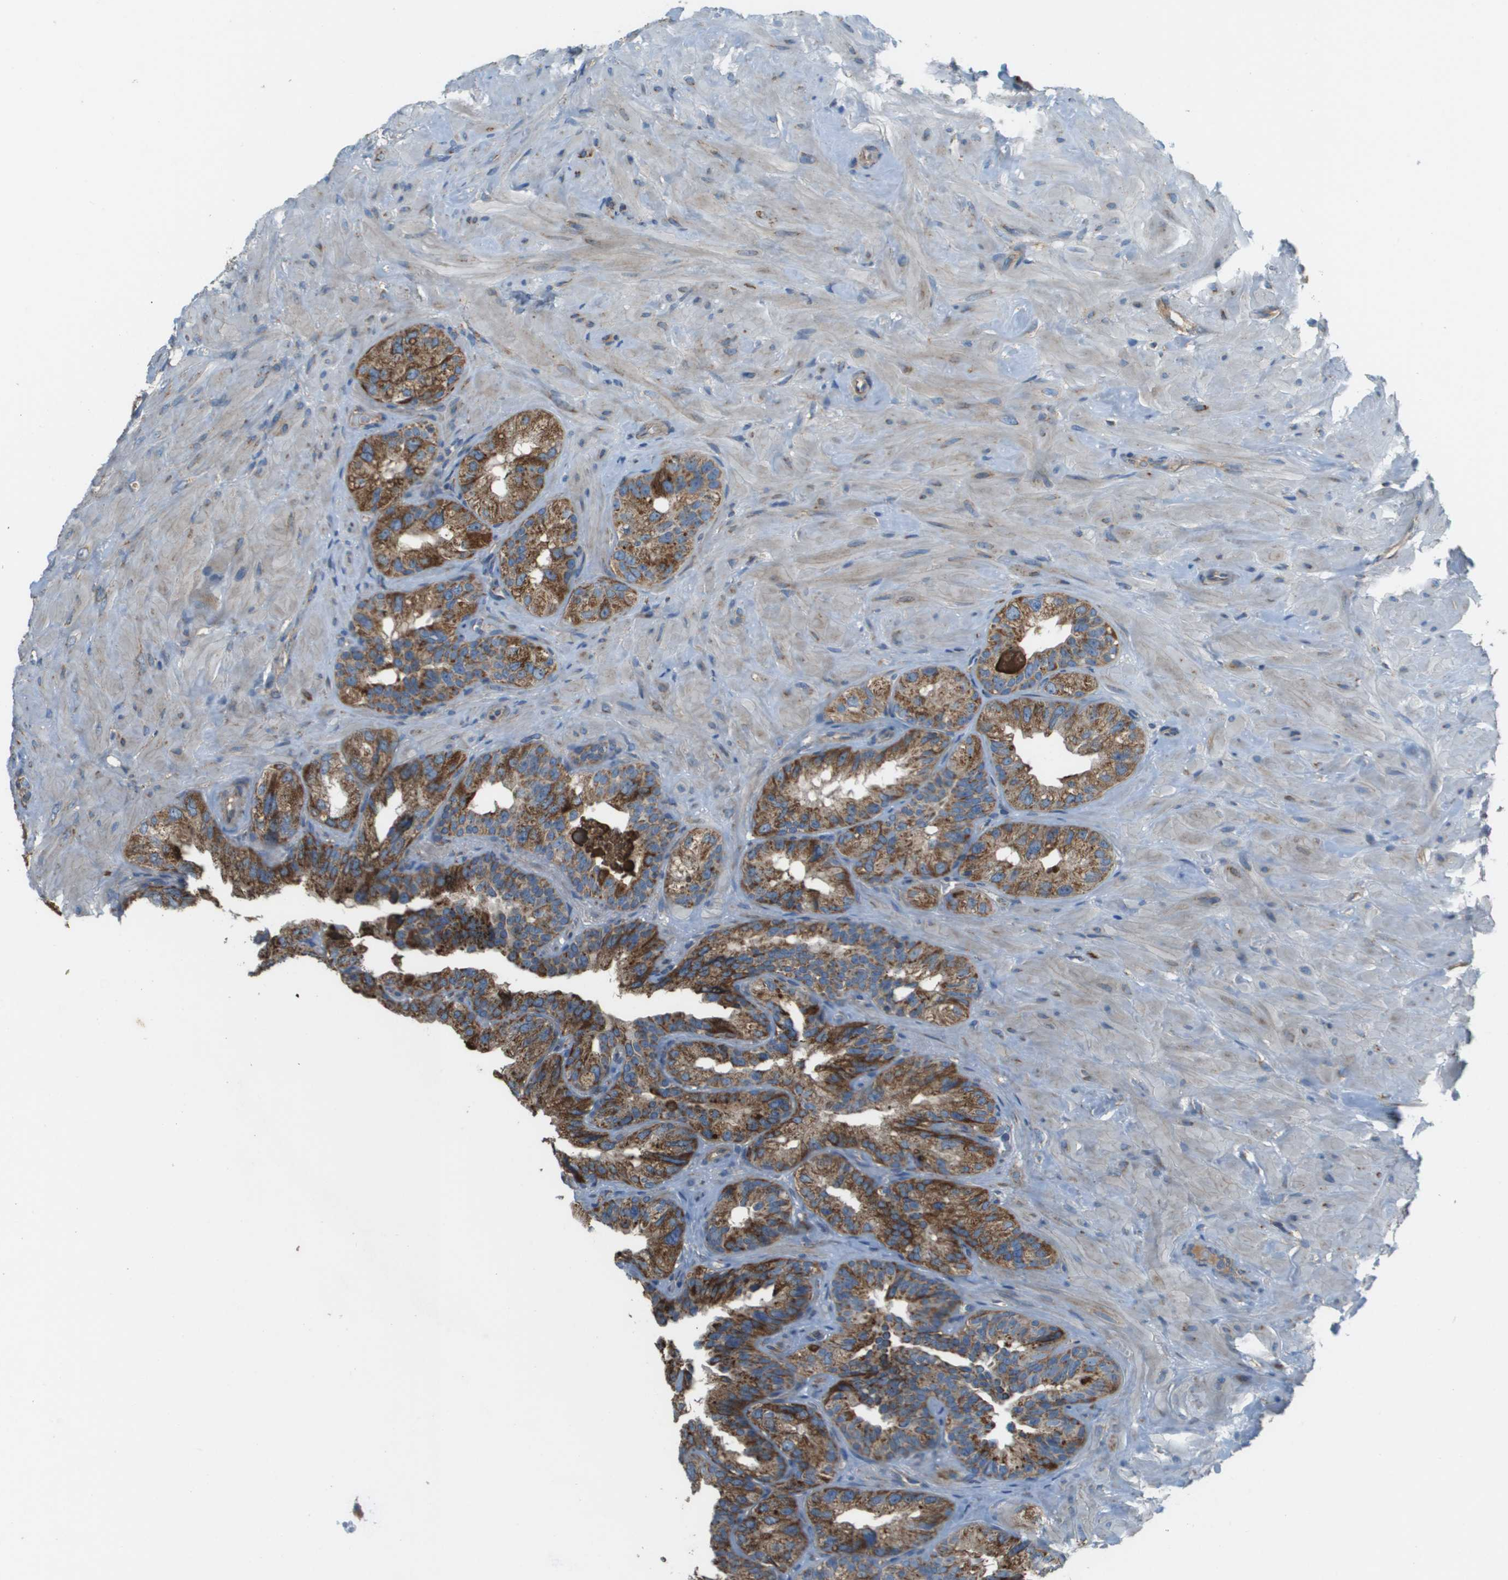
{"staining": {"intensity": "strong", "quantity": ">75%", "location": "cytoplasmic/membranous"}, "tissue": "seminal vesicle", "cell_type": "Glandular cells", "image_type": "normal", "snomed": [{"axis": "morphology", "description": "Normal tissue, NOS"}, {"axis": "topography", "description": "Seminal veicle"}], "caption": "Protein staining reveals strong cytoplasmic/membranous staining in approximately >75% of glandular cells in normal seminal vesicle. The staining was performed using DAB (3,3'-diaminobenzidine), with brown indicating positive protein expression. Nuclei are stained blue with hematoxylin.", "gene": "NRK", "patient": {"sex": "male", "age": 68}}